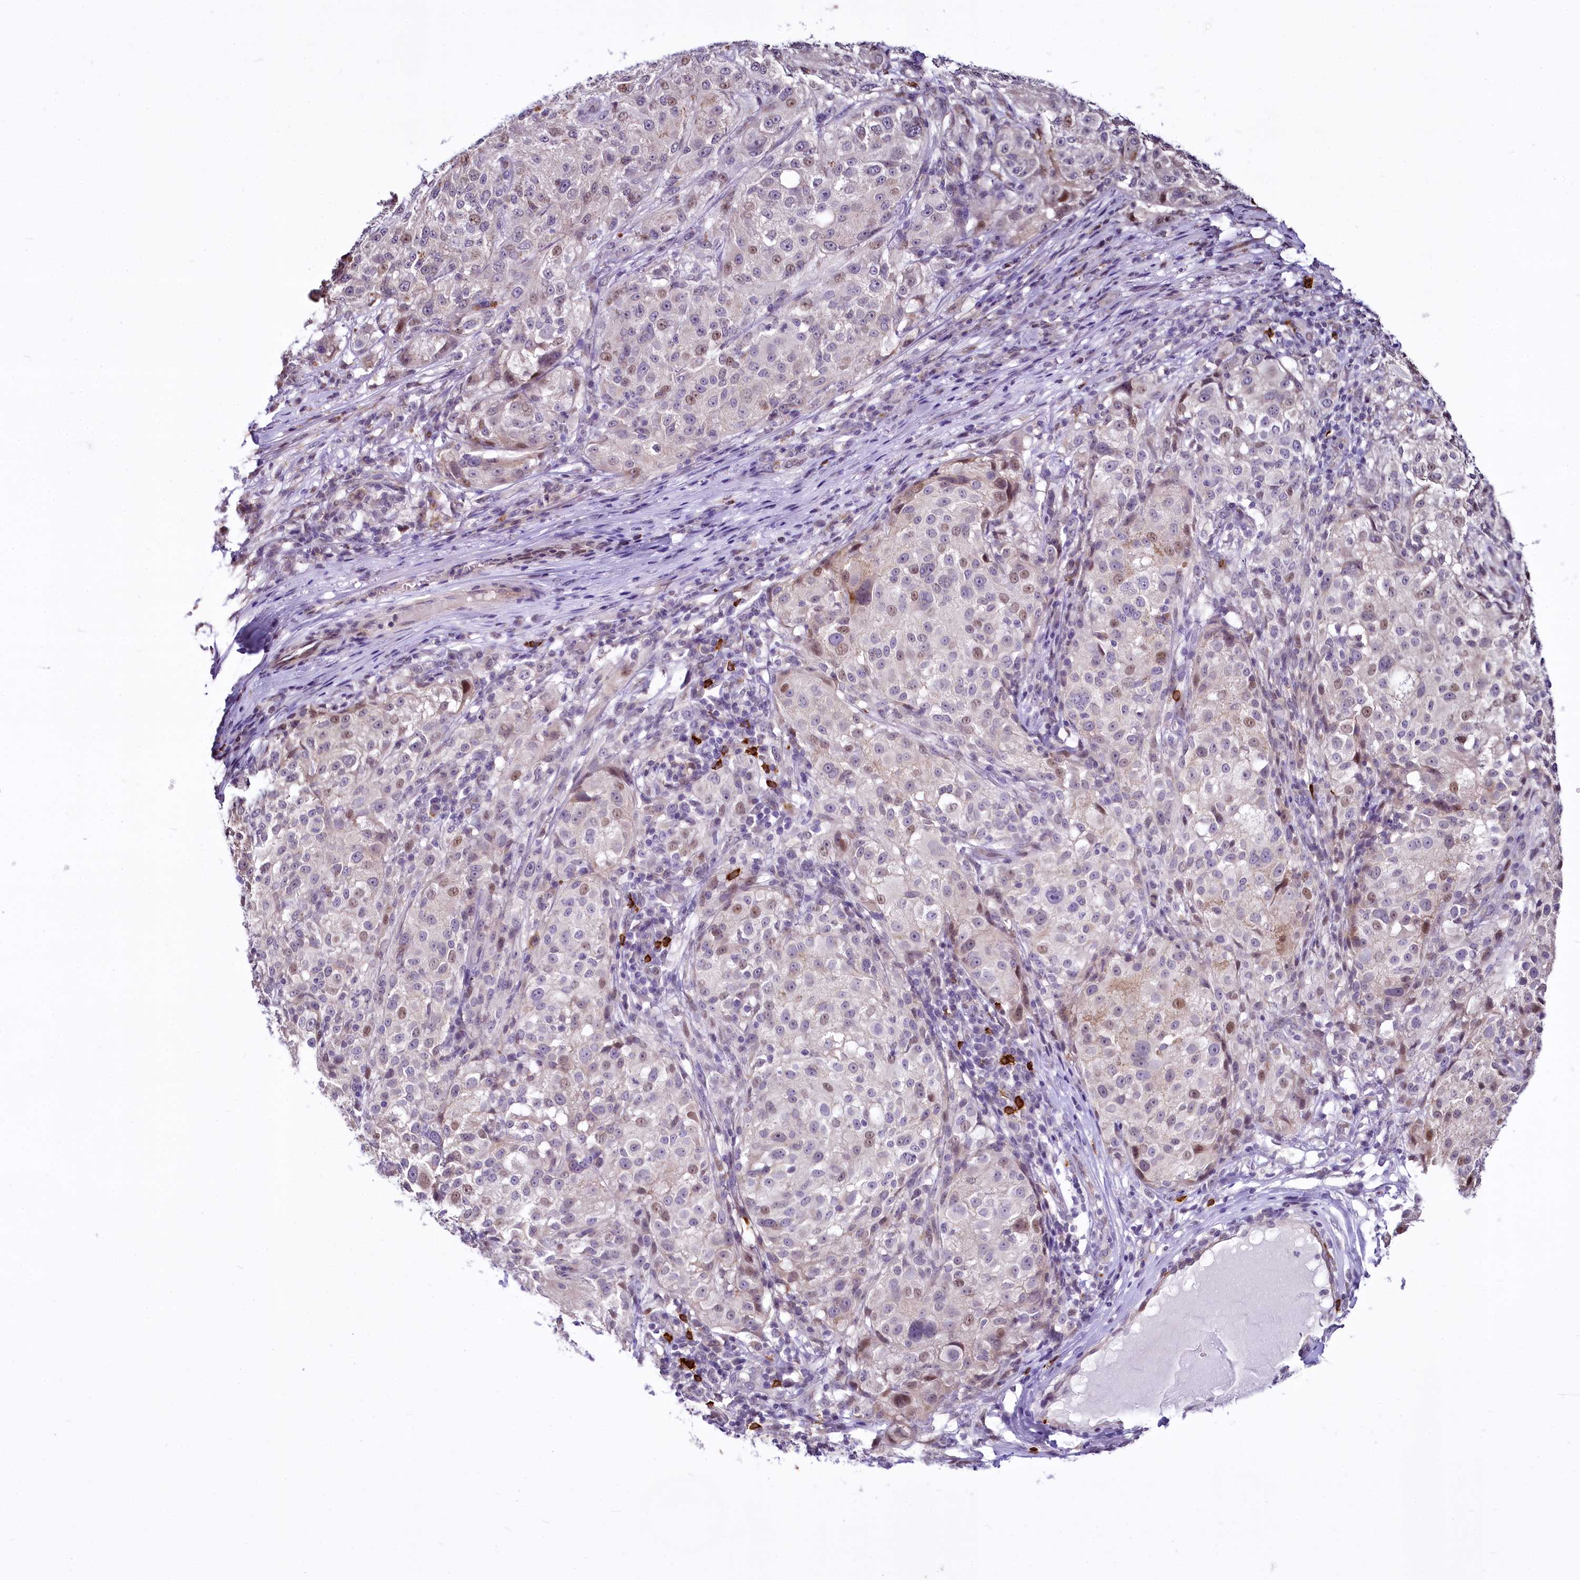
{"staining": {"intensity": "weak", "quantity": "<25%", "location": "cytoplasmic/membranous"}, "tissue": "melanoma", "cell_type": "Tumor cells", "image_type": "cancer", "snomed": [{"axis": "morphology", "description": "Necrosis, NOS"}, {"axis": "morphology", "description": "Malignant melanoma, NOS"}, {"axis": "topography", "description": "Skin"}], "caption": "Immunohistochemistry (IHC) of human melanoma shows no expression in tumor cells.", "gene": "BANK1", "patient": {"sex": "female", "age": 87}}